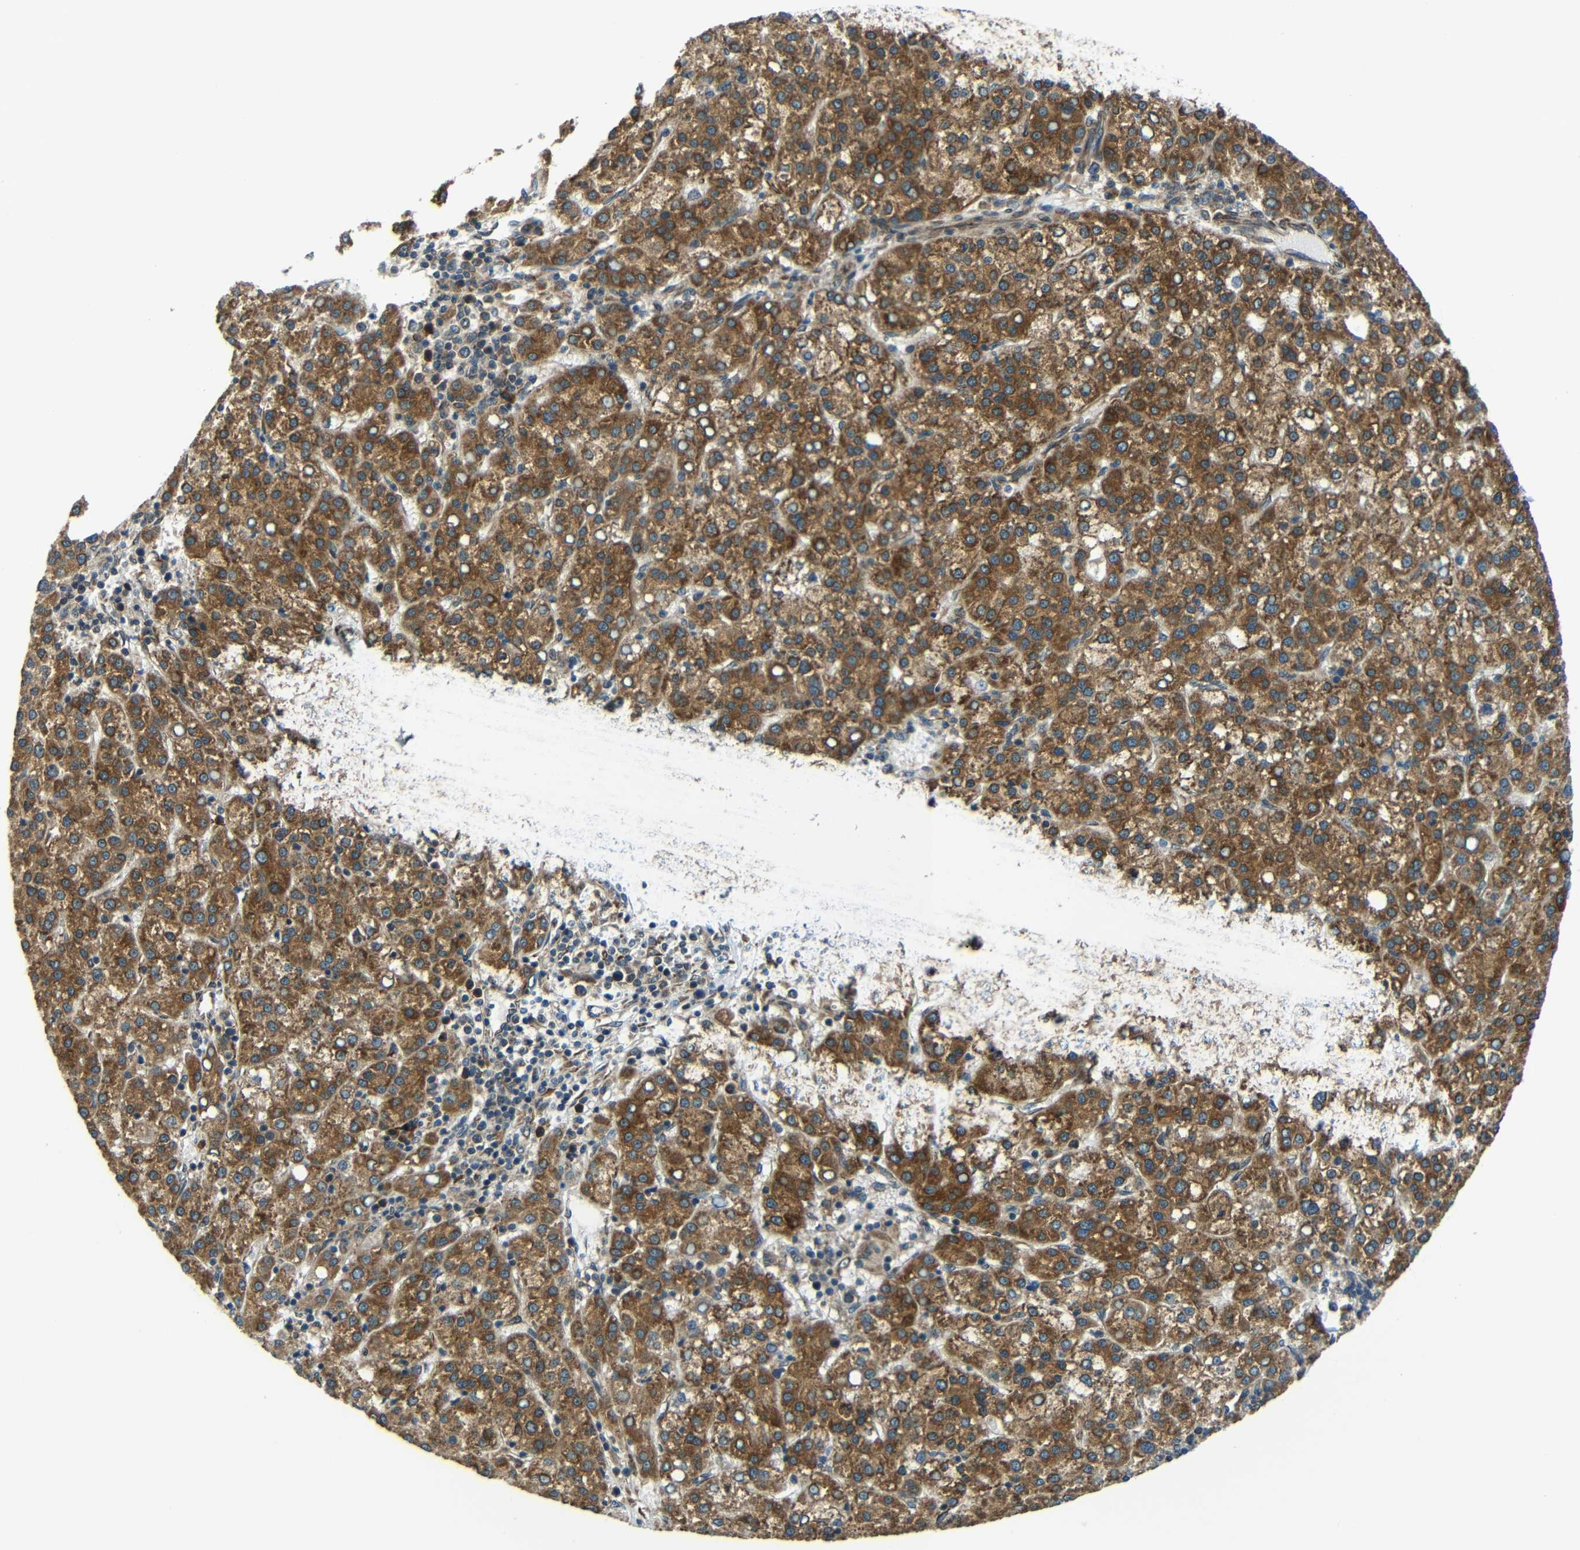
{"staining": {"intensity": "moderate", "quantity": ">75%", "location": "cytoplasmic/membranous"}, "tissue": "liver cancer", "cell_type": "Tumor cells", "image_type": "cancer", "snomed": [{"axis": "morphology", "description": "Carcinoma, Hepatocellular, NOS"}, {"axis": "topography", "description": "Liver"}], "caption": "DAB immunohistochemical staining of liver hepatocellular carcinoma reveals moderate cytoplasmic/membranous protein positivity in approximately >75% of tumor cells. (IHC, brightfield microscopy, high magnification).", "gene": "VAPB", "patient": {"sex": "female", "age": 58}}